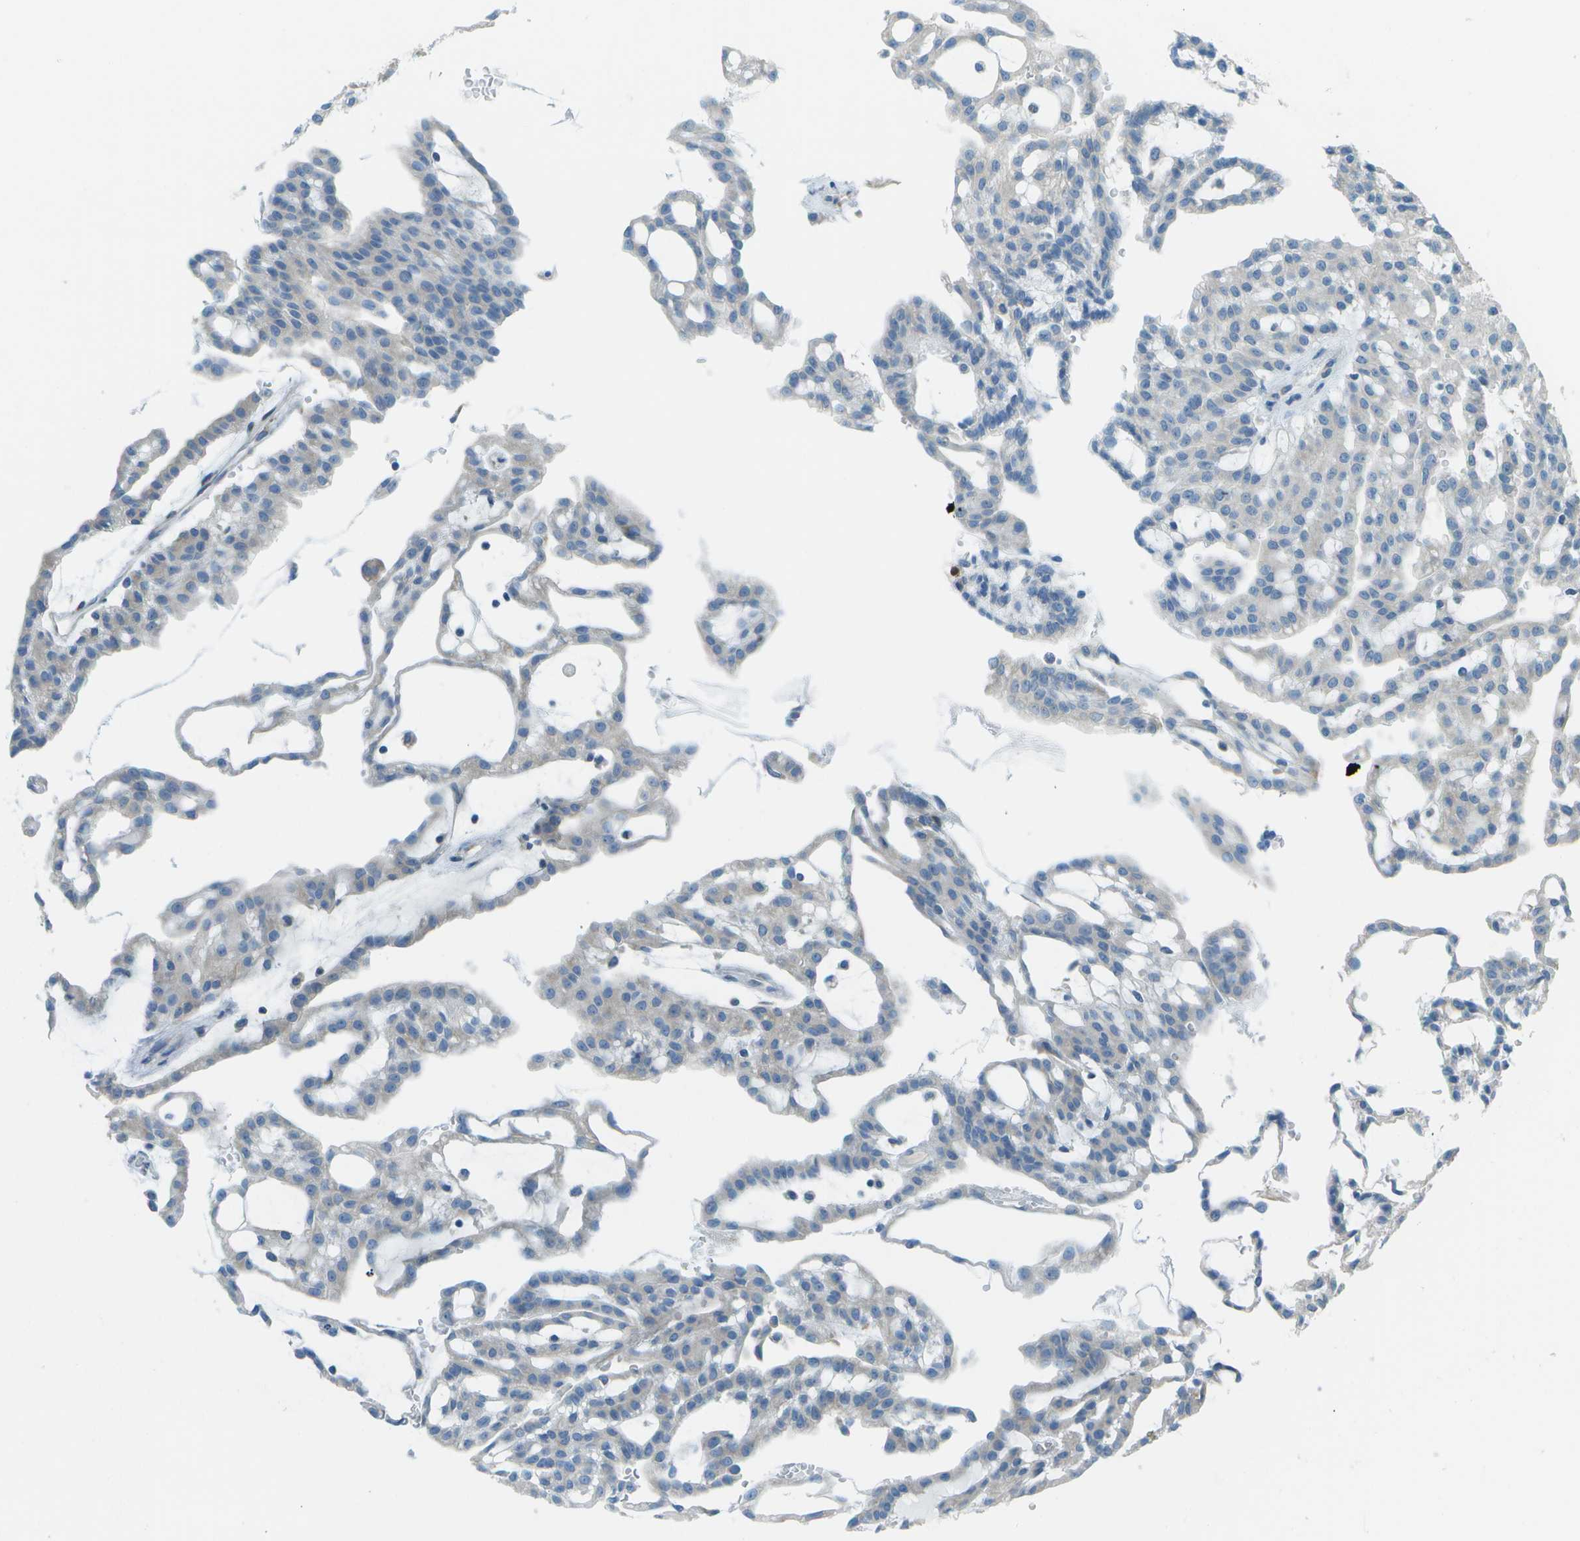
{"staining": {"intensity": "negative", "quantity": "none", "location": "none"}, "tissue": "renal cancer", "cell_type": "Tumor cells", "image_type": "cancer", "snomed": [{"axis": "morphology", "description": "Adenocarcinoma, NOS"}, {"axis": "topography", "description": "Kidney"}], "caption": "Protein analysis of renal adenocarcinoma displays no significant positivity in tumor cells.", "gene": "KCTD3", "patient": {"sex": "male", "age": 63}}